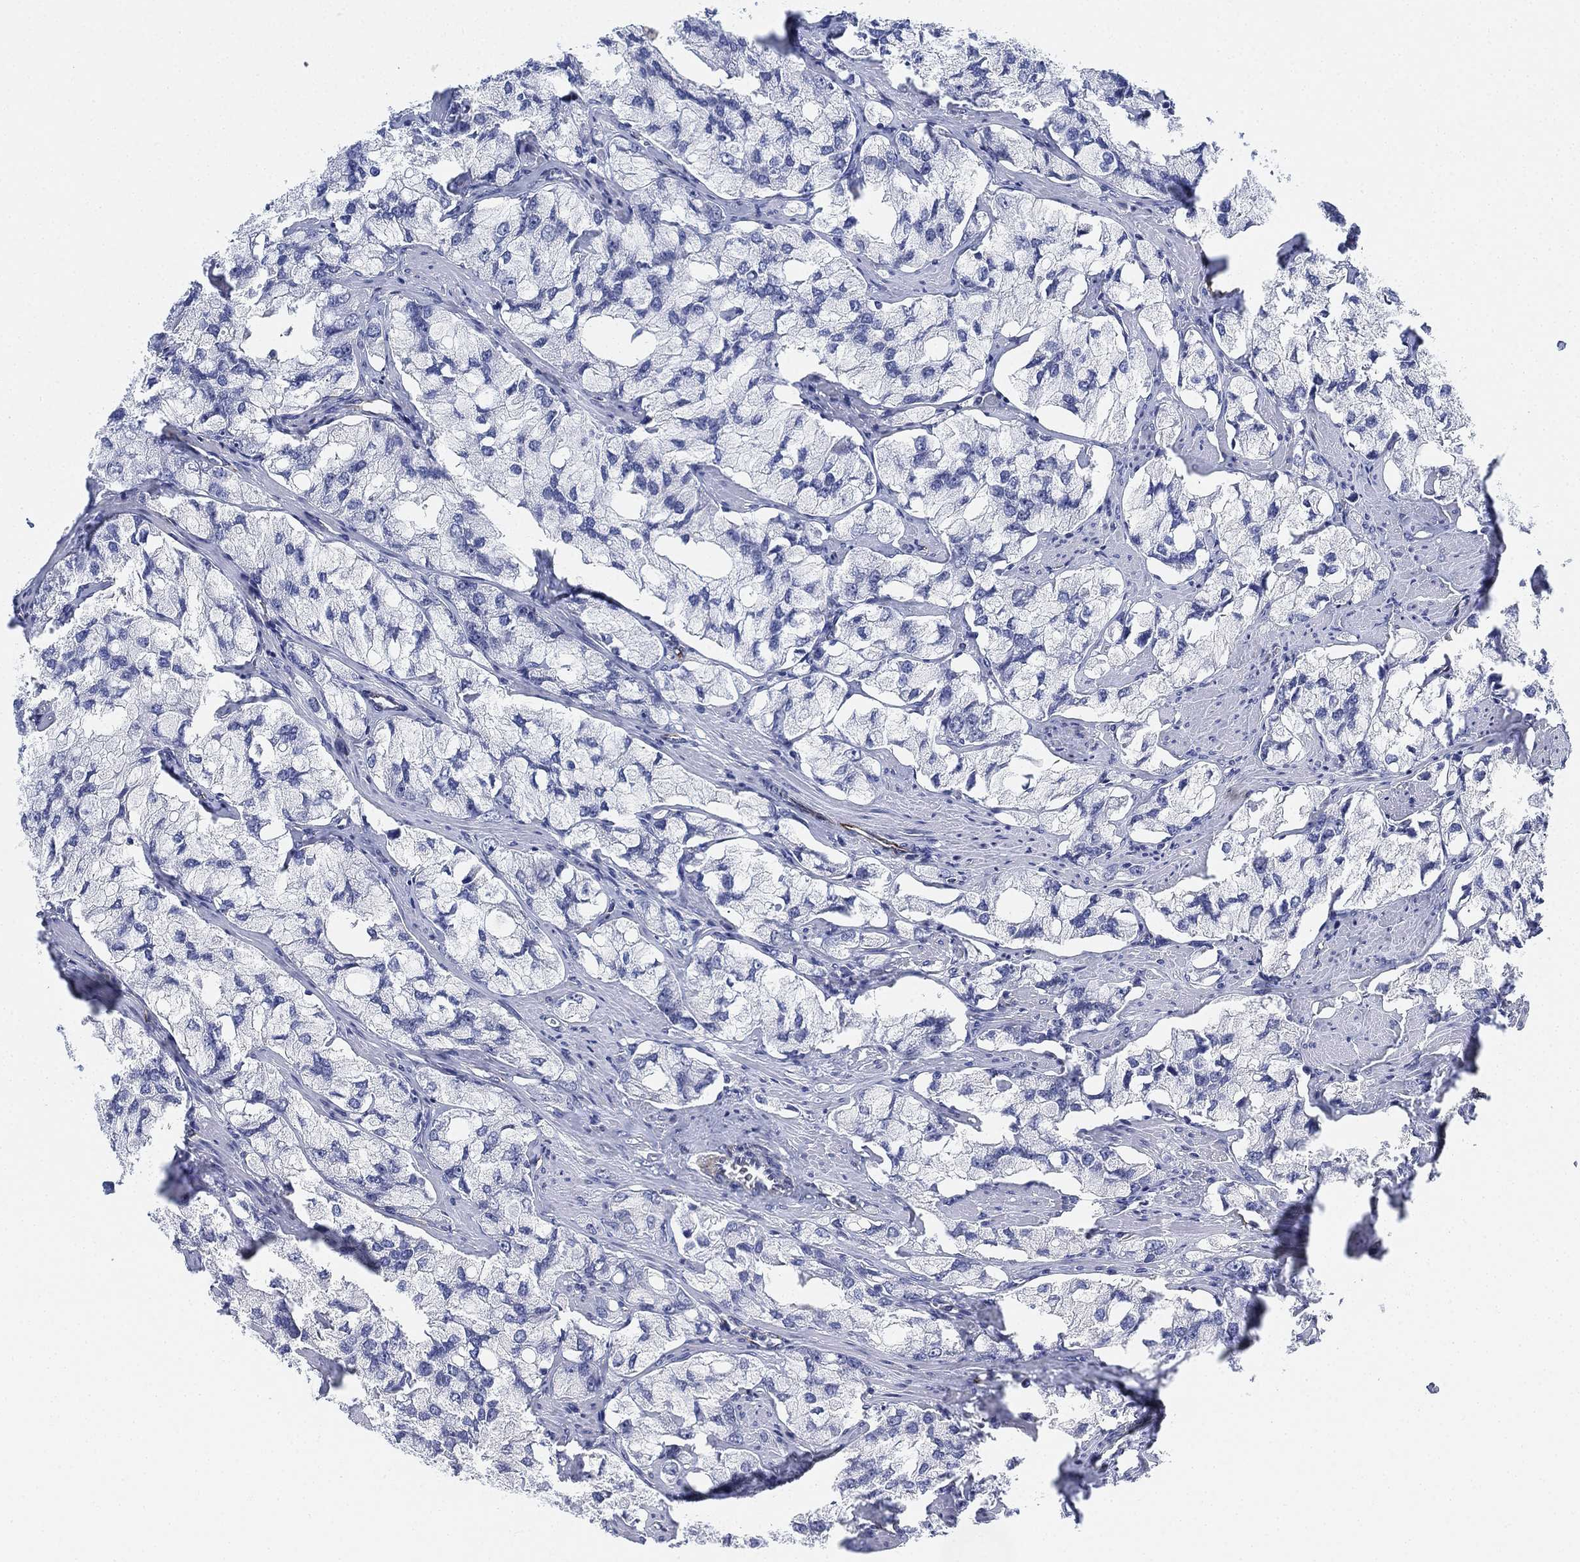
{"staining": {"intensity": "negative", "quantity": "none", "location": "none"}, "tissue": "prostate cancer", "cell_type": "Tumor cells", "image_type": "cancer", "snomed": [{"axis": "morphology", "description": "Adenocarcinoma, NOS"}, {"axis": "topography", "description": "Prostate and seminal vesicle, NOS"}, {"axis": "topography", "description": "Prostate"}], "caption": "This is an immunohistochemistry (IHC) photomicrograph of adenocarcinoma (prostate). There is no positivity in tumor cells.", "gene": "PSKH2", "patient": {"sex": "male", "age": 64}}